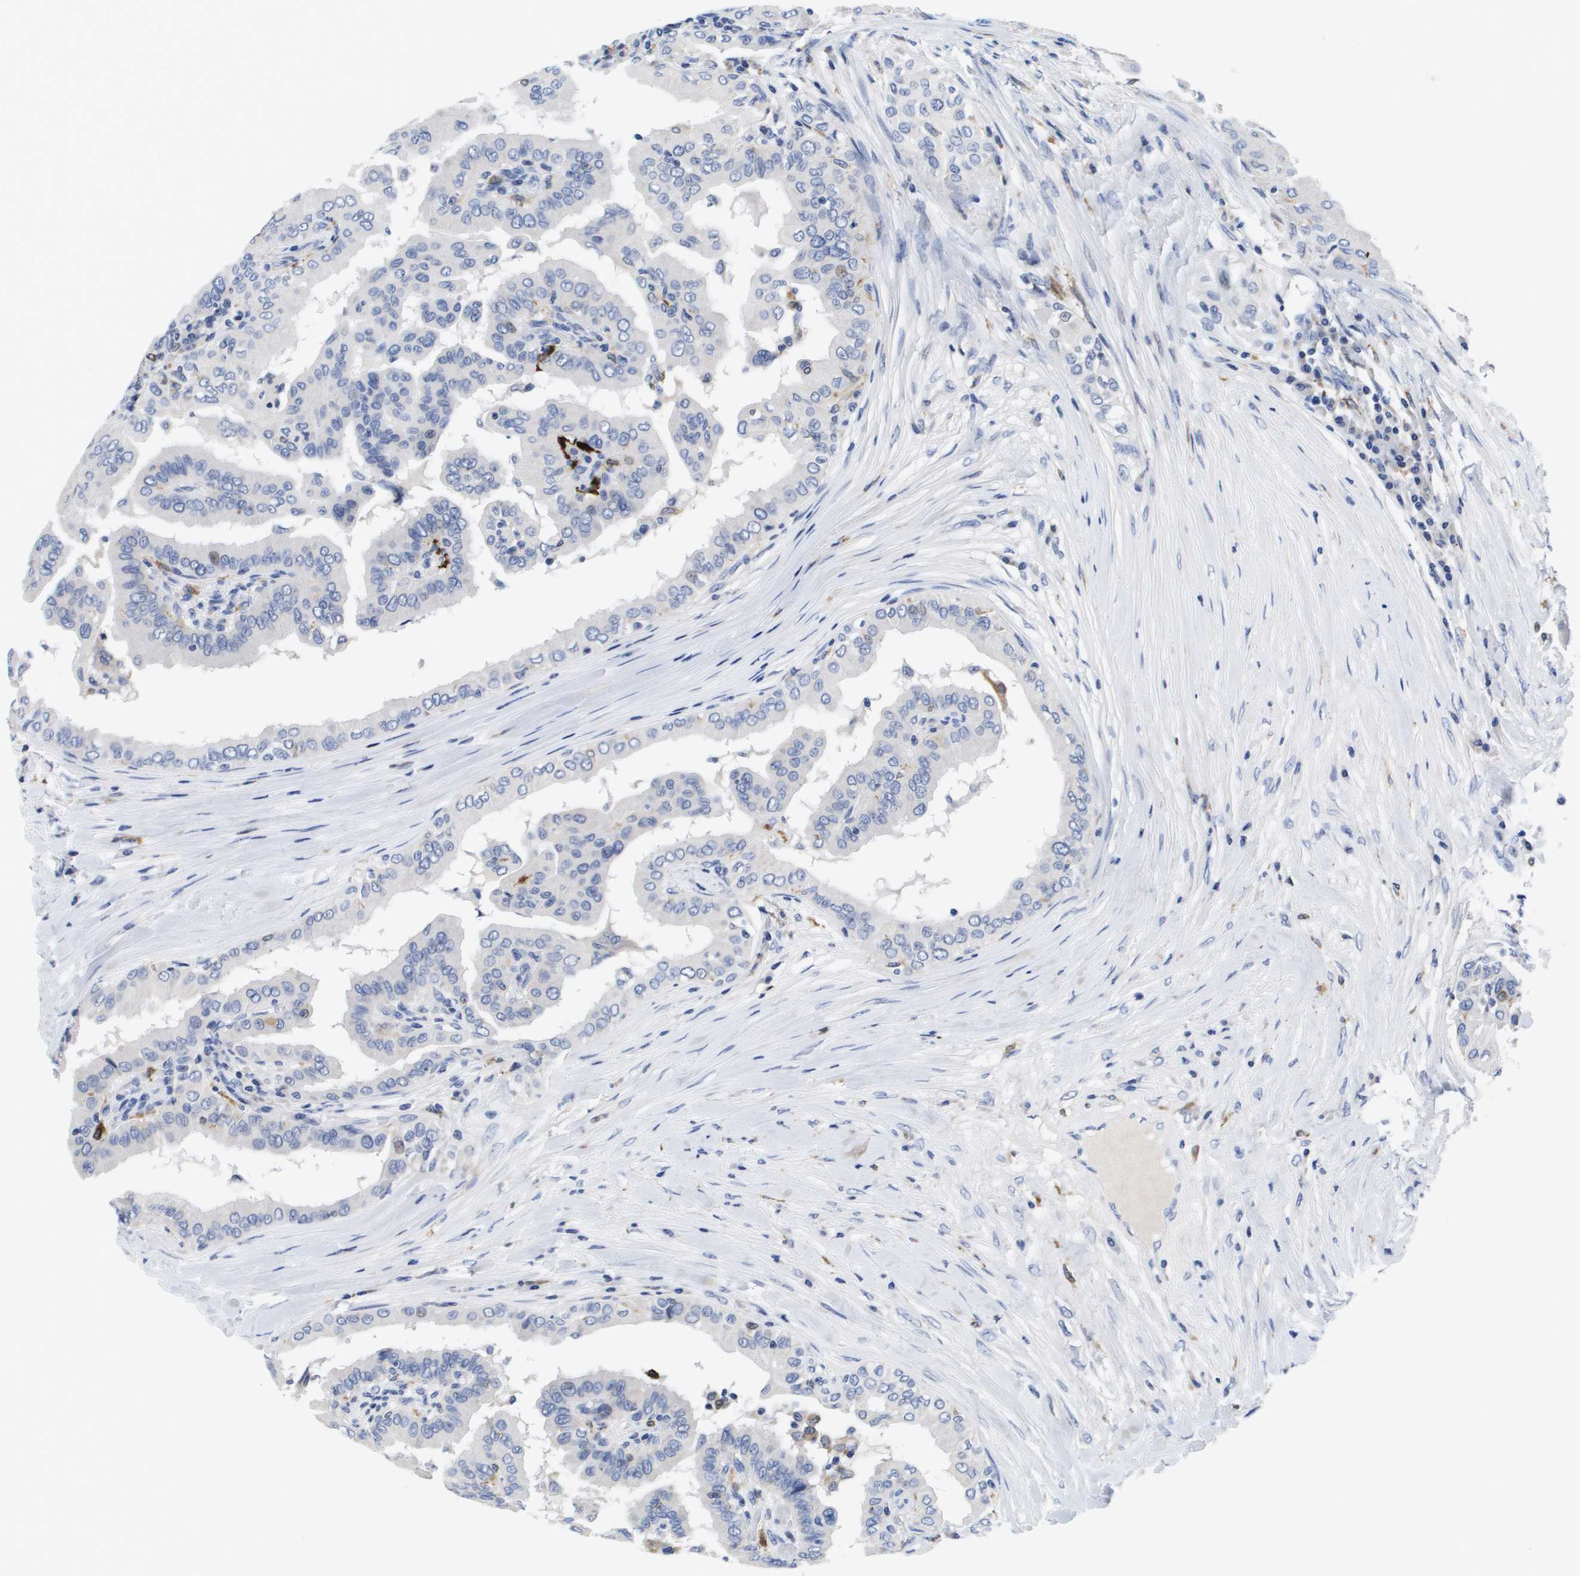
{"staining": {"intensity": "negative", "quantity": "none", "location": "none"}, "tissue": "thyroid cancer", "cell_type": "Tumor cells", "image_type": "cancer", "snomed": [{"axis": "morphology", "description": "Papillary adenocarcinoma, NOS"}, {"axis": "topography", "description": "Thyroid gland"}], "caption": "Thyroid cancer (papillary adenocarcinoma) was stained to show a protein in brown. There is no significant staining in tumor cells.", "gene": "HMOX1", "patient": {"sex": "male", "age": 33}}